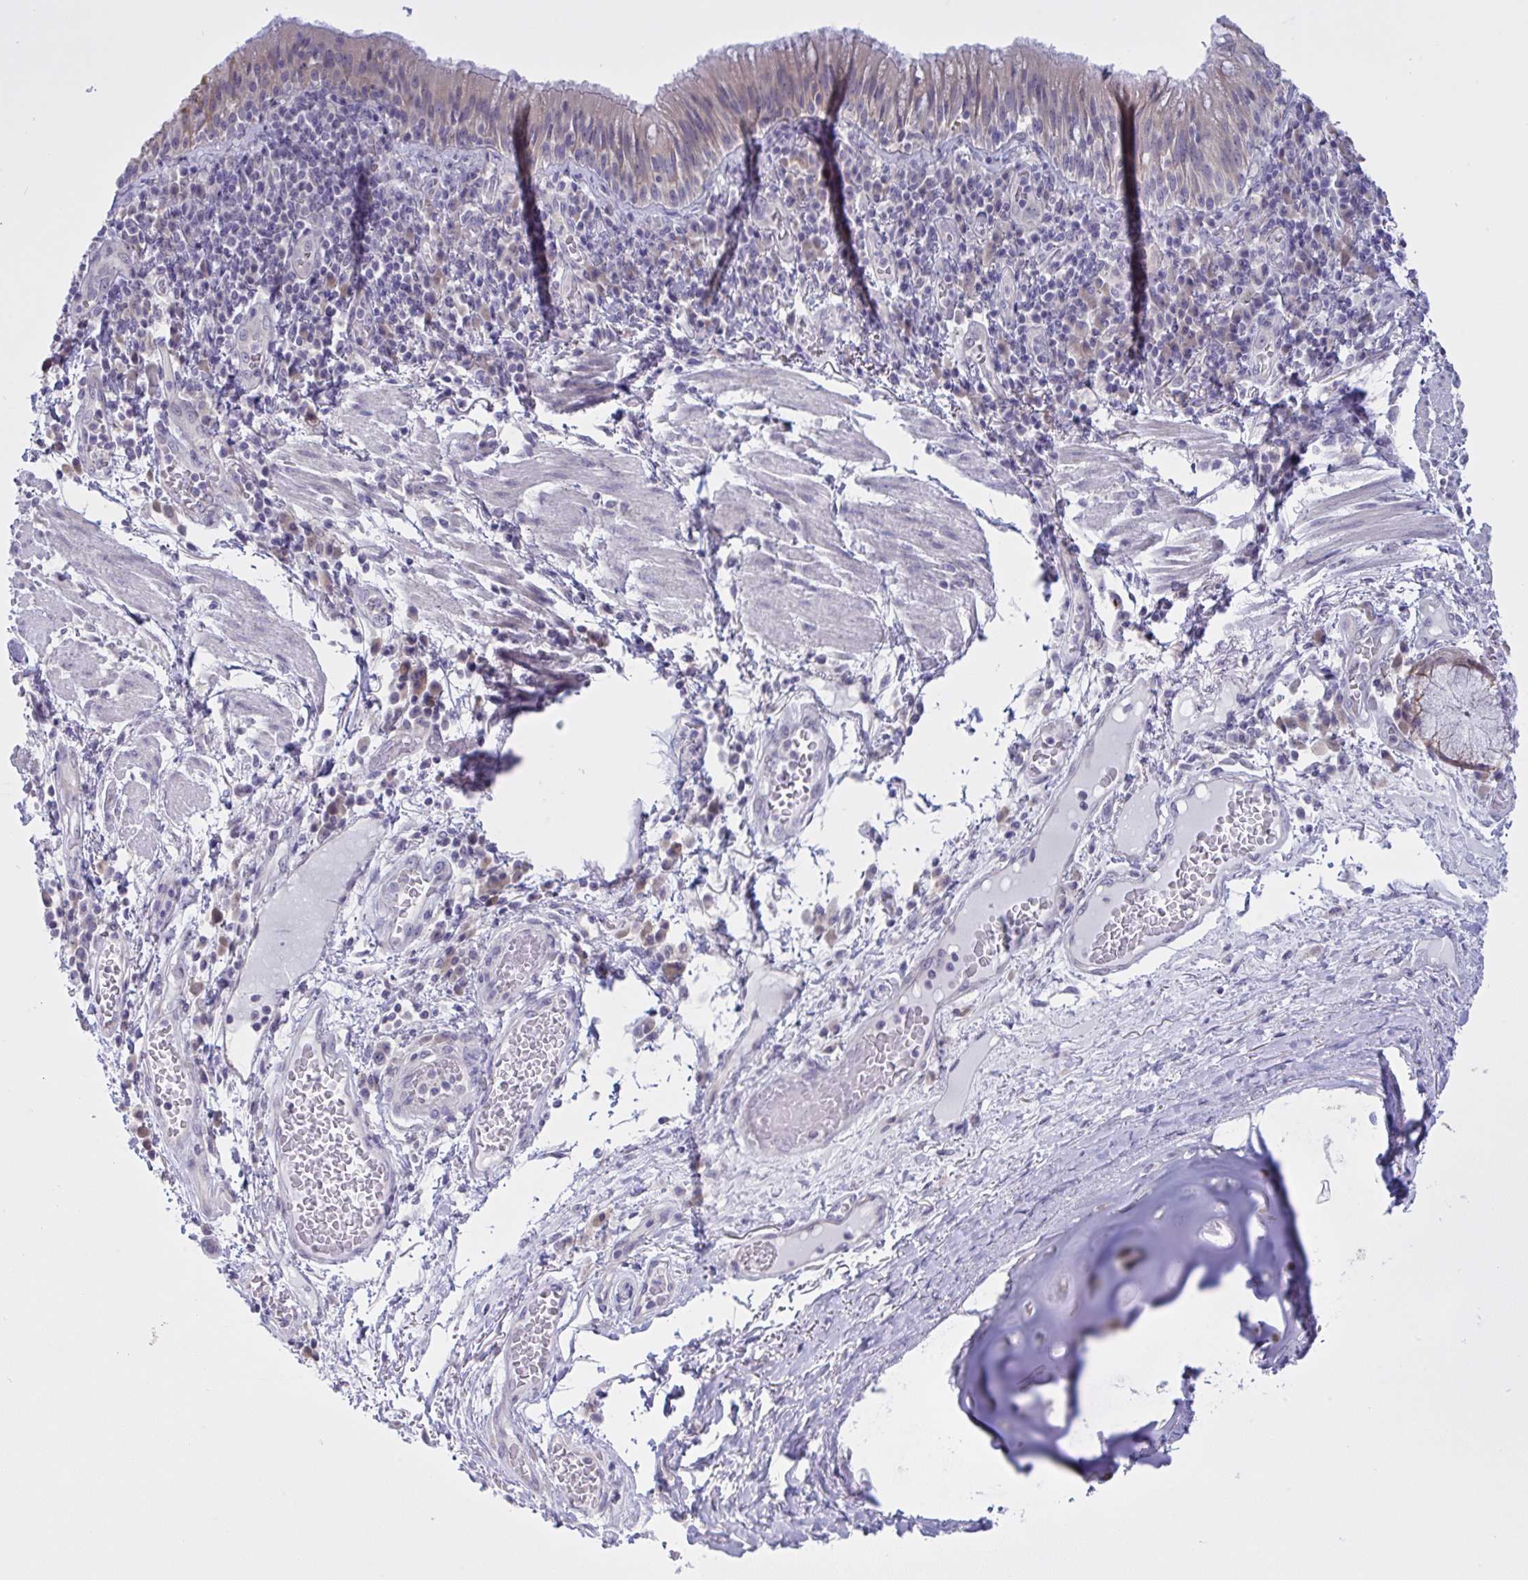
{"staining": {"intensity": "weak", "quantity": "<25%", "location": "cytoplasmic/membranous"}, "tissue": "bronchus", "cell_type": "Respiratory epithelial cells", "image_type": "normal", "snomed": [{"axis": "morphology", "description": "Normal tissue, NOS"}, {"axis": "topography", "description": "Cartilage tissue"}, {"axis": "topography", "description": "Bronchus"}], "caption": "This is an IHC image of benign bronchus. There is no positivity in respiratory epithelial cells.", "gene": "TMEM41A", "patient": {"sex": "male", "age": 56}}